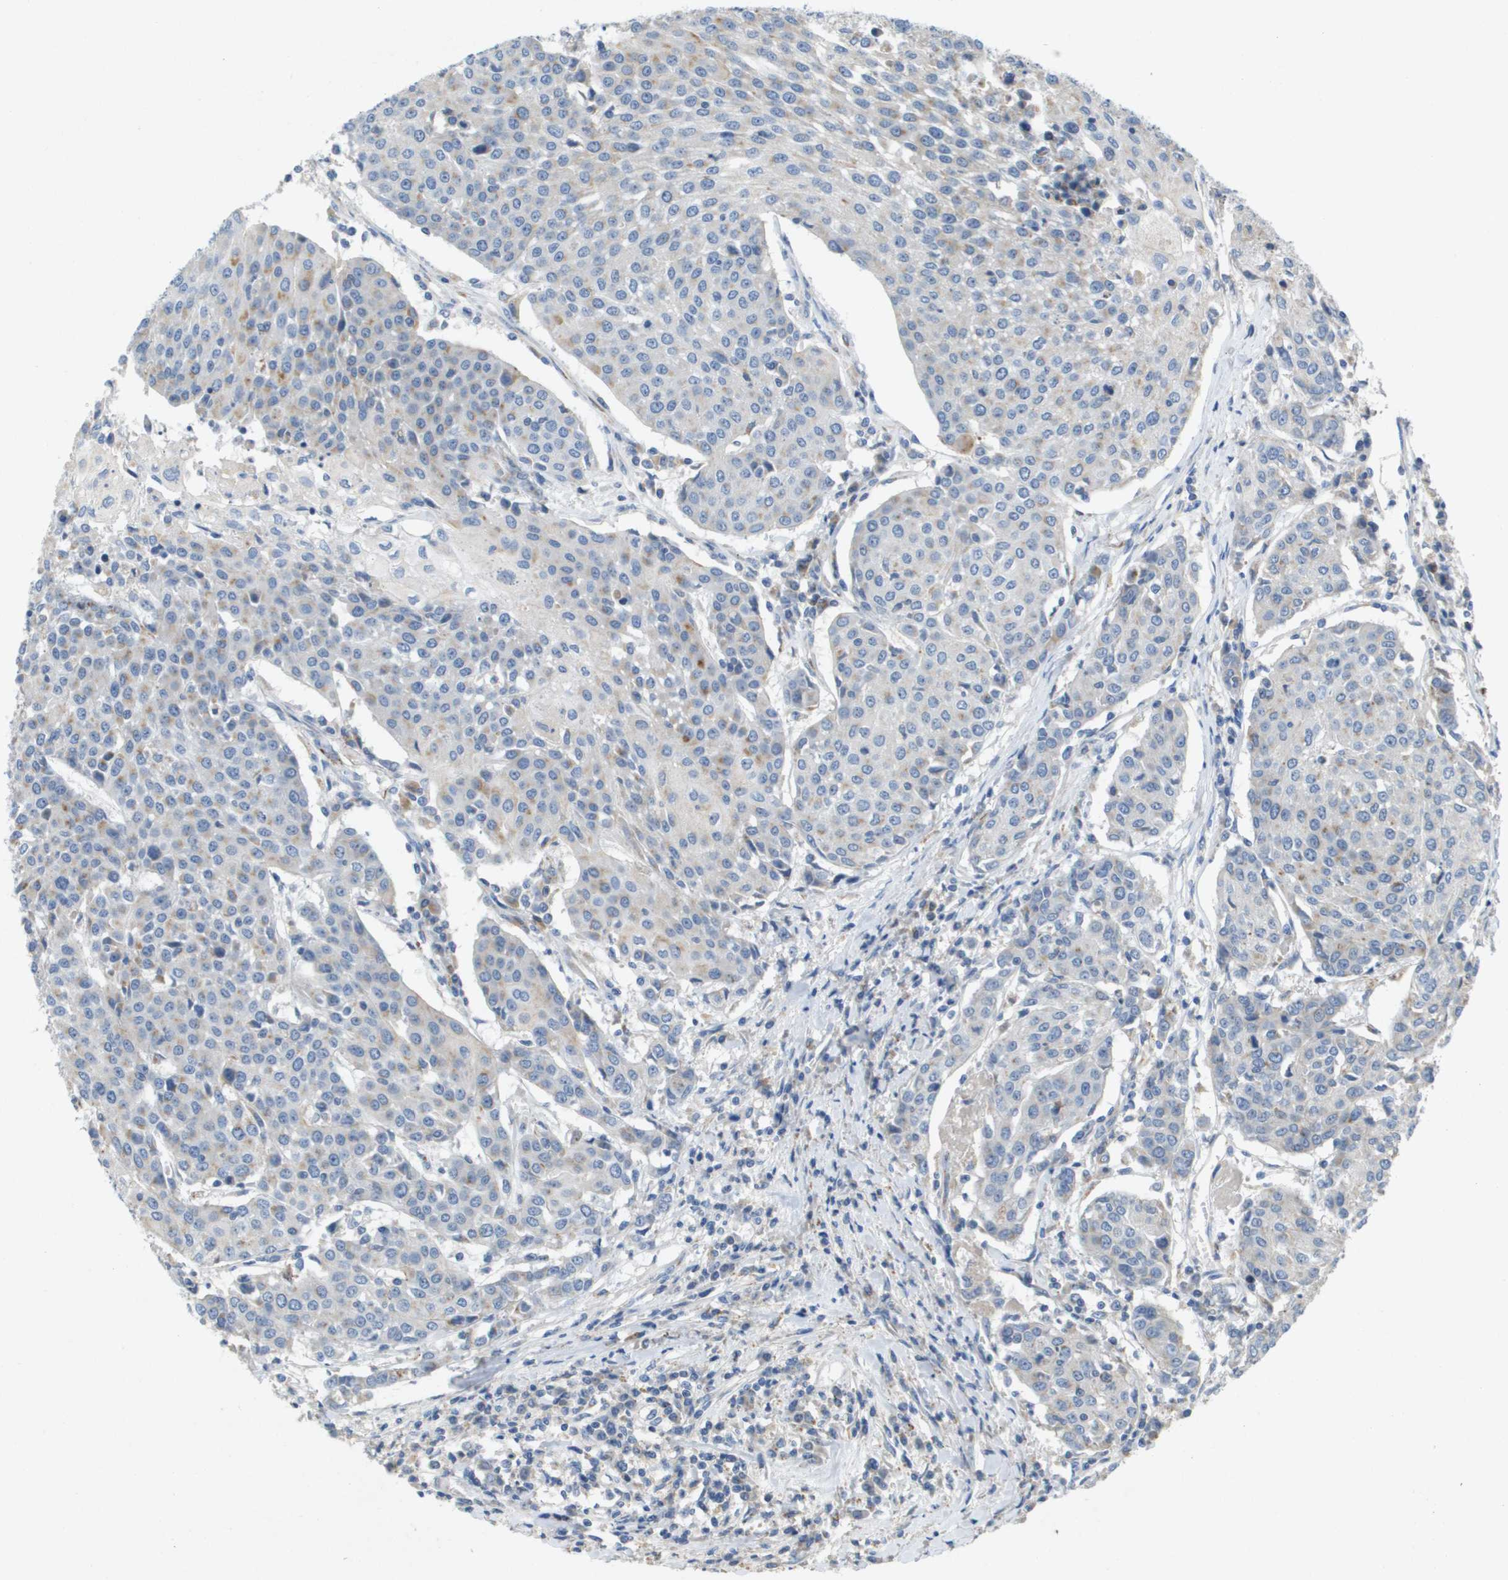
{"staining": {"intensity": "weak", "quantity": "<25%", "location": "cytoplasmic/membranous"}, "tissue": "urothelial cancer", "cell_type": "Tumor cells", "image_type": "cancer", "snomed": [{"axis": "morphology", "description": "Urothelial carcinoma, High grade"}, {"axis": "topography", "description": "Urinary bladder"}], "caption": "This is an immunohistochemistry (IHC) histopathology image of human urothelial cancer. There is no staining in tumor cells.", "gene": "B3GNT5", "patient": {"sex": "female", "age": 85}}